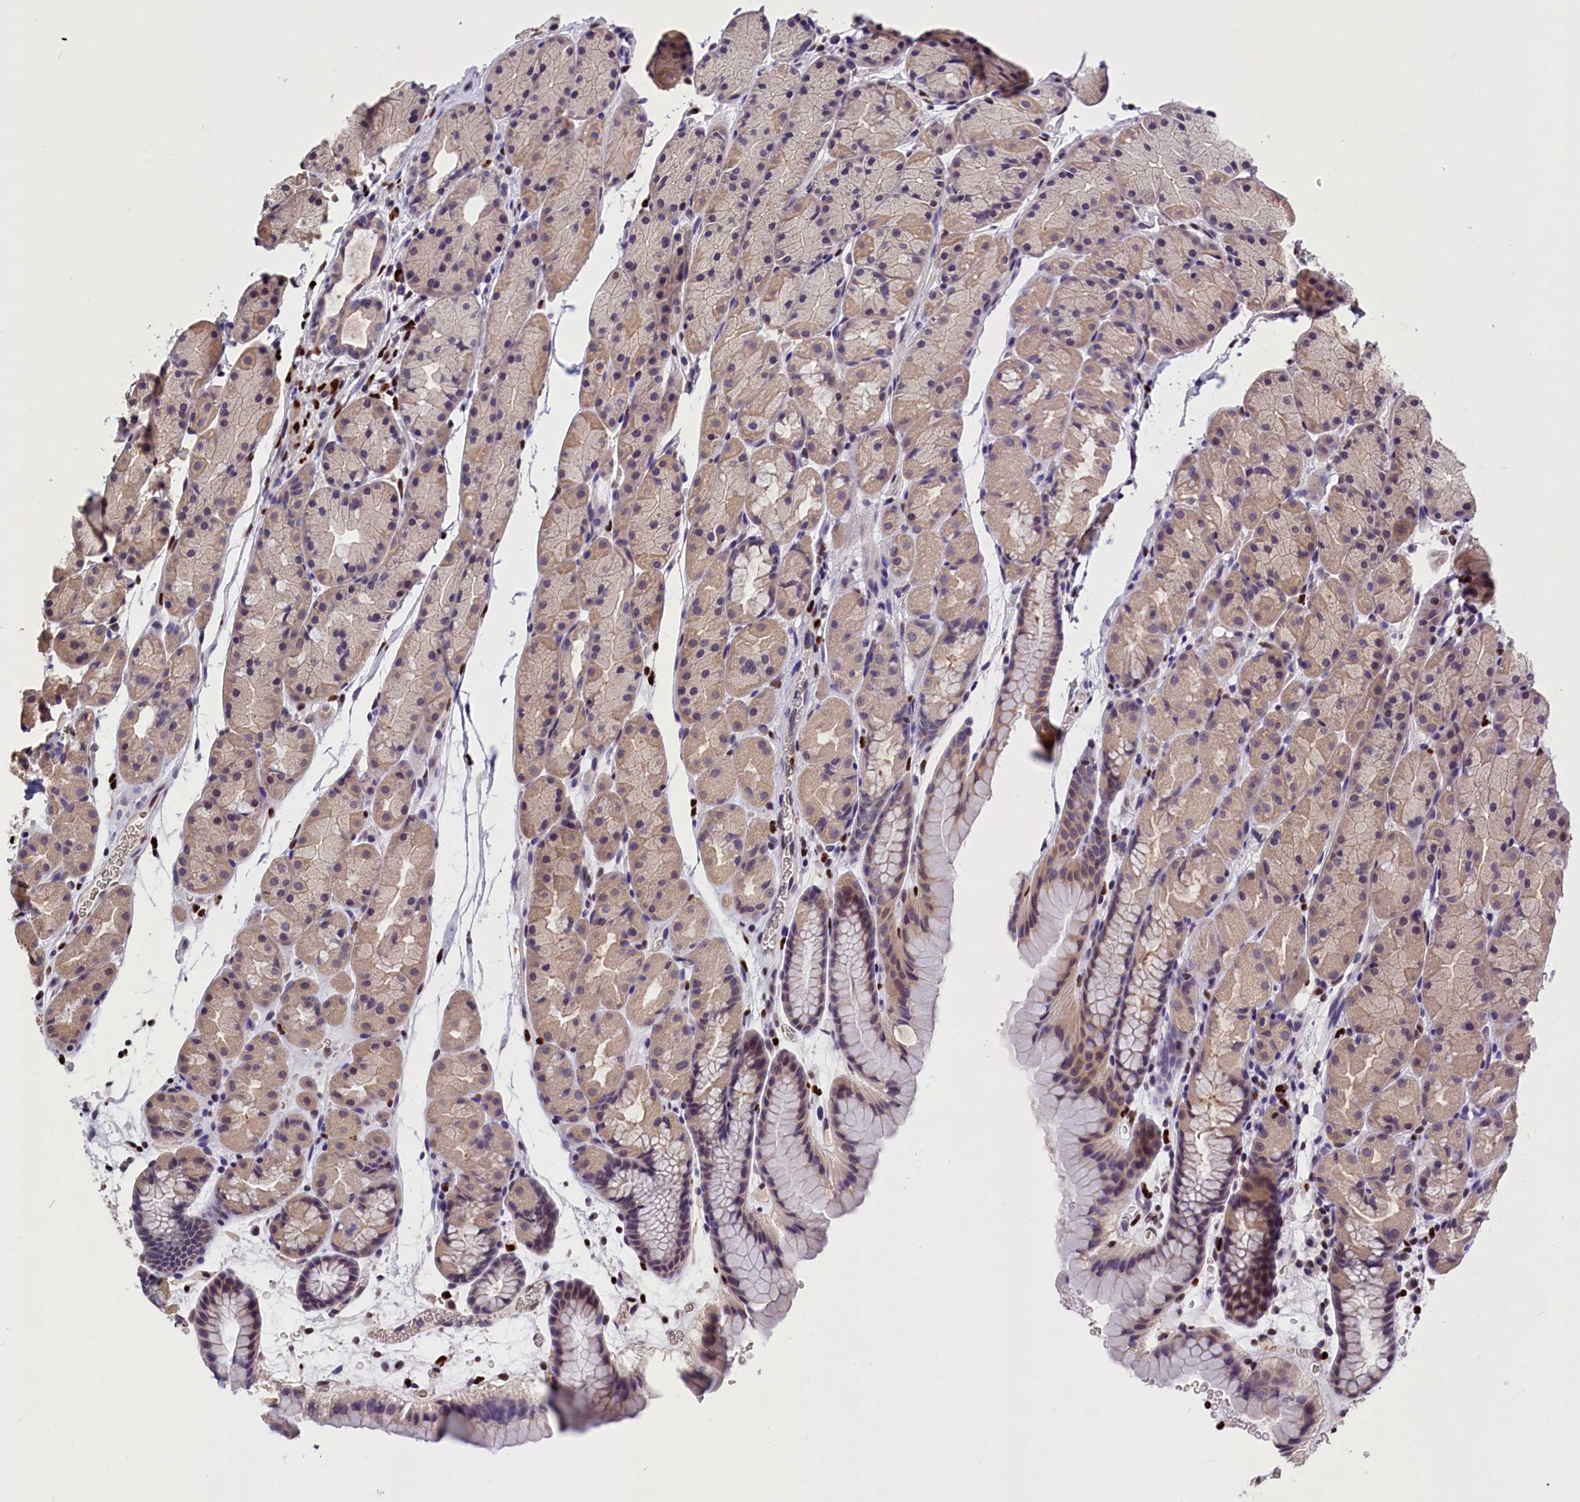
{"staining": {"intensity": "weak", "quantity": ">75%", "location": "cytoplasmic/membranous"}, "tissue": "stomach", "cell_type": "Glandular cells", "image_type": "normal", "snomed": [{"axis": "morphology", "description": "Normal tissue, NOS"}, {"axis": "topography", "description": "Stomach, upper"}, {"axis": "topography", "description": "Stomach"}], "caption": "Brown immunohistochemical staining in benign stomach demonstrates weak cytoplasmic/membranous expression in about >75% of glandular cells. (DAB IHC, brown staining for protein, blue staining for nuclei).", "gene": "BTBD9", "patient": {"sex": "male", "age": 47}}